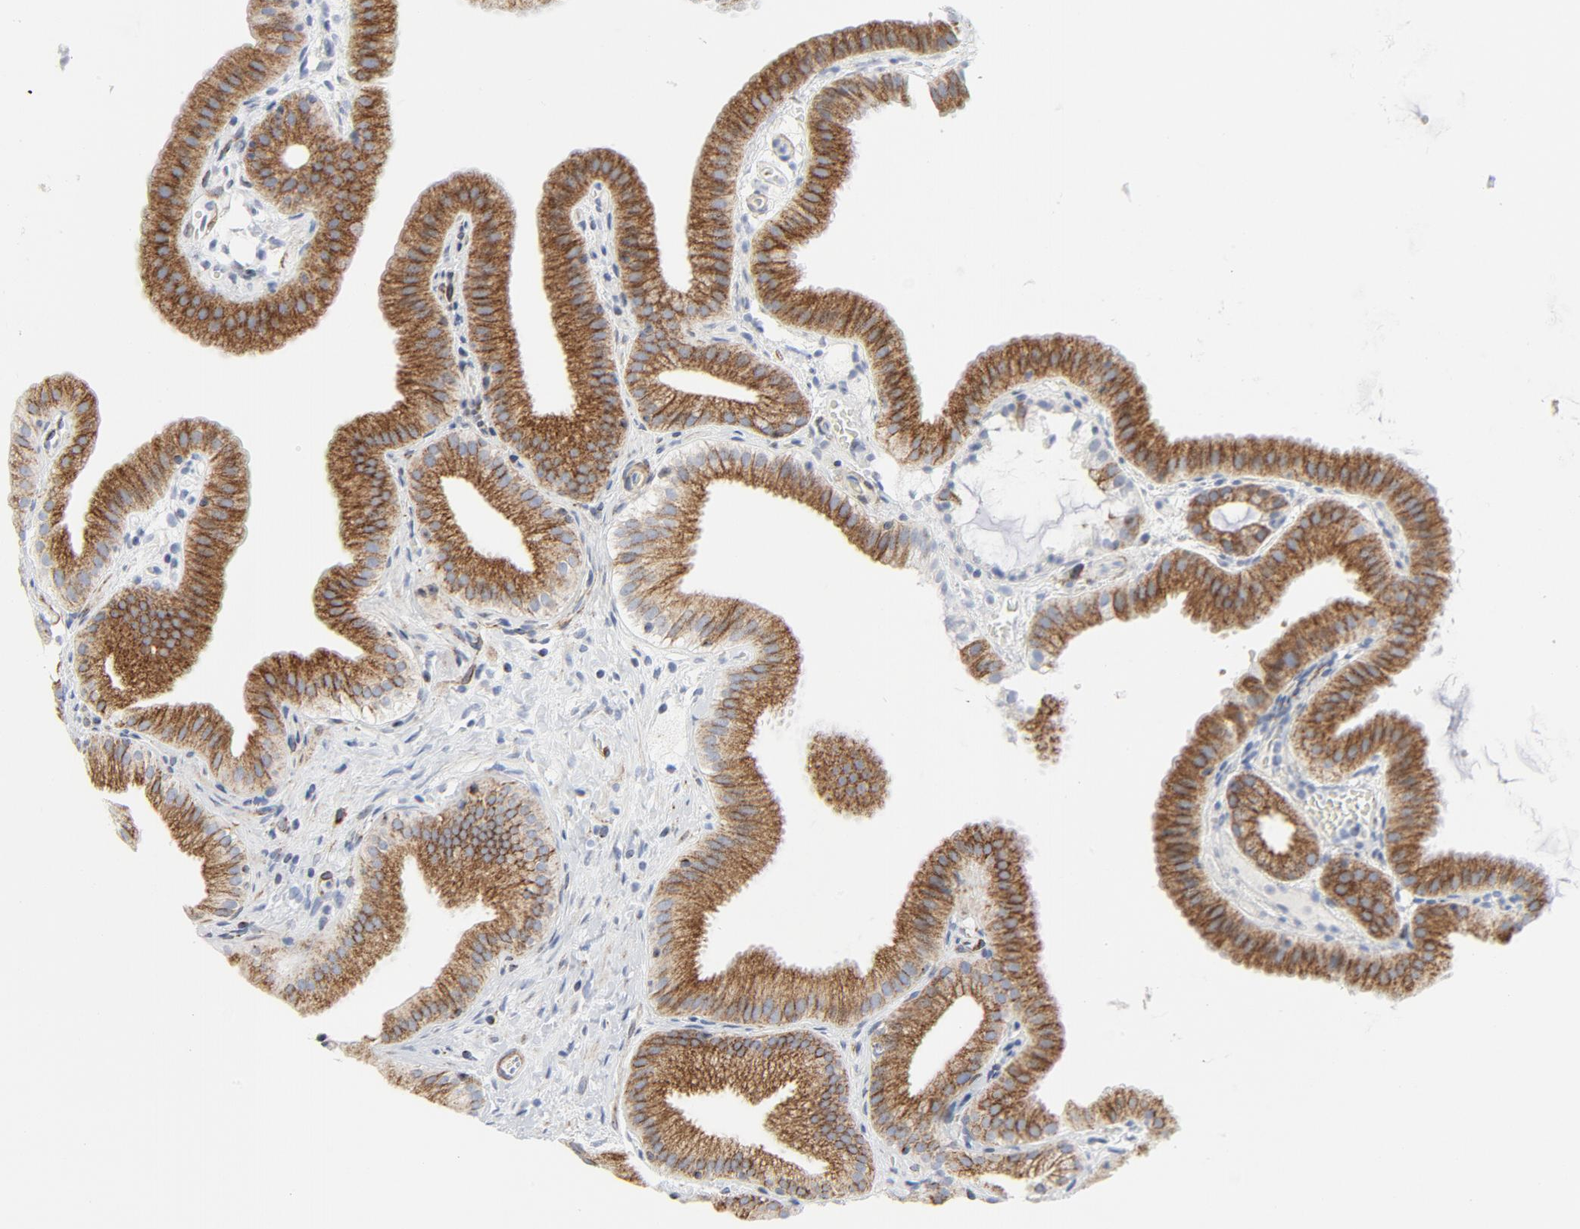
{"staining": {"intensity": "moderate", "quantity": ">75%", "location": "cytoplasmic/membranous"}, "tissue": "gallbladder", "cell_type": "Glandular cells", "image_type": "normal", "snomed": [{"axis": "morphology", "description": "Normal tissue, NOS"}, {"axis": "topography", "description": "Gallbladder"}], "caption": "Protein staining by immunohistochemistry exhibits moderate cytoplasmic/membranous staining in approximately >75% of glandular cells in normal gallbladder. (DAB IHC with brightfield microscopy, high magnification).", "gene": "TUBB1", "patient": {"sex": "female", "age": 63}}